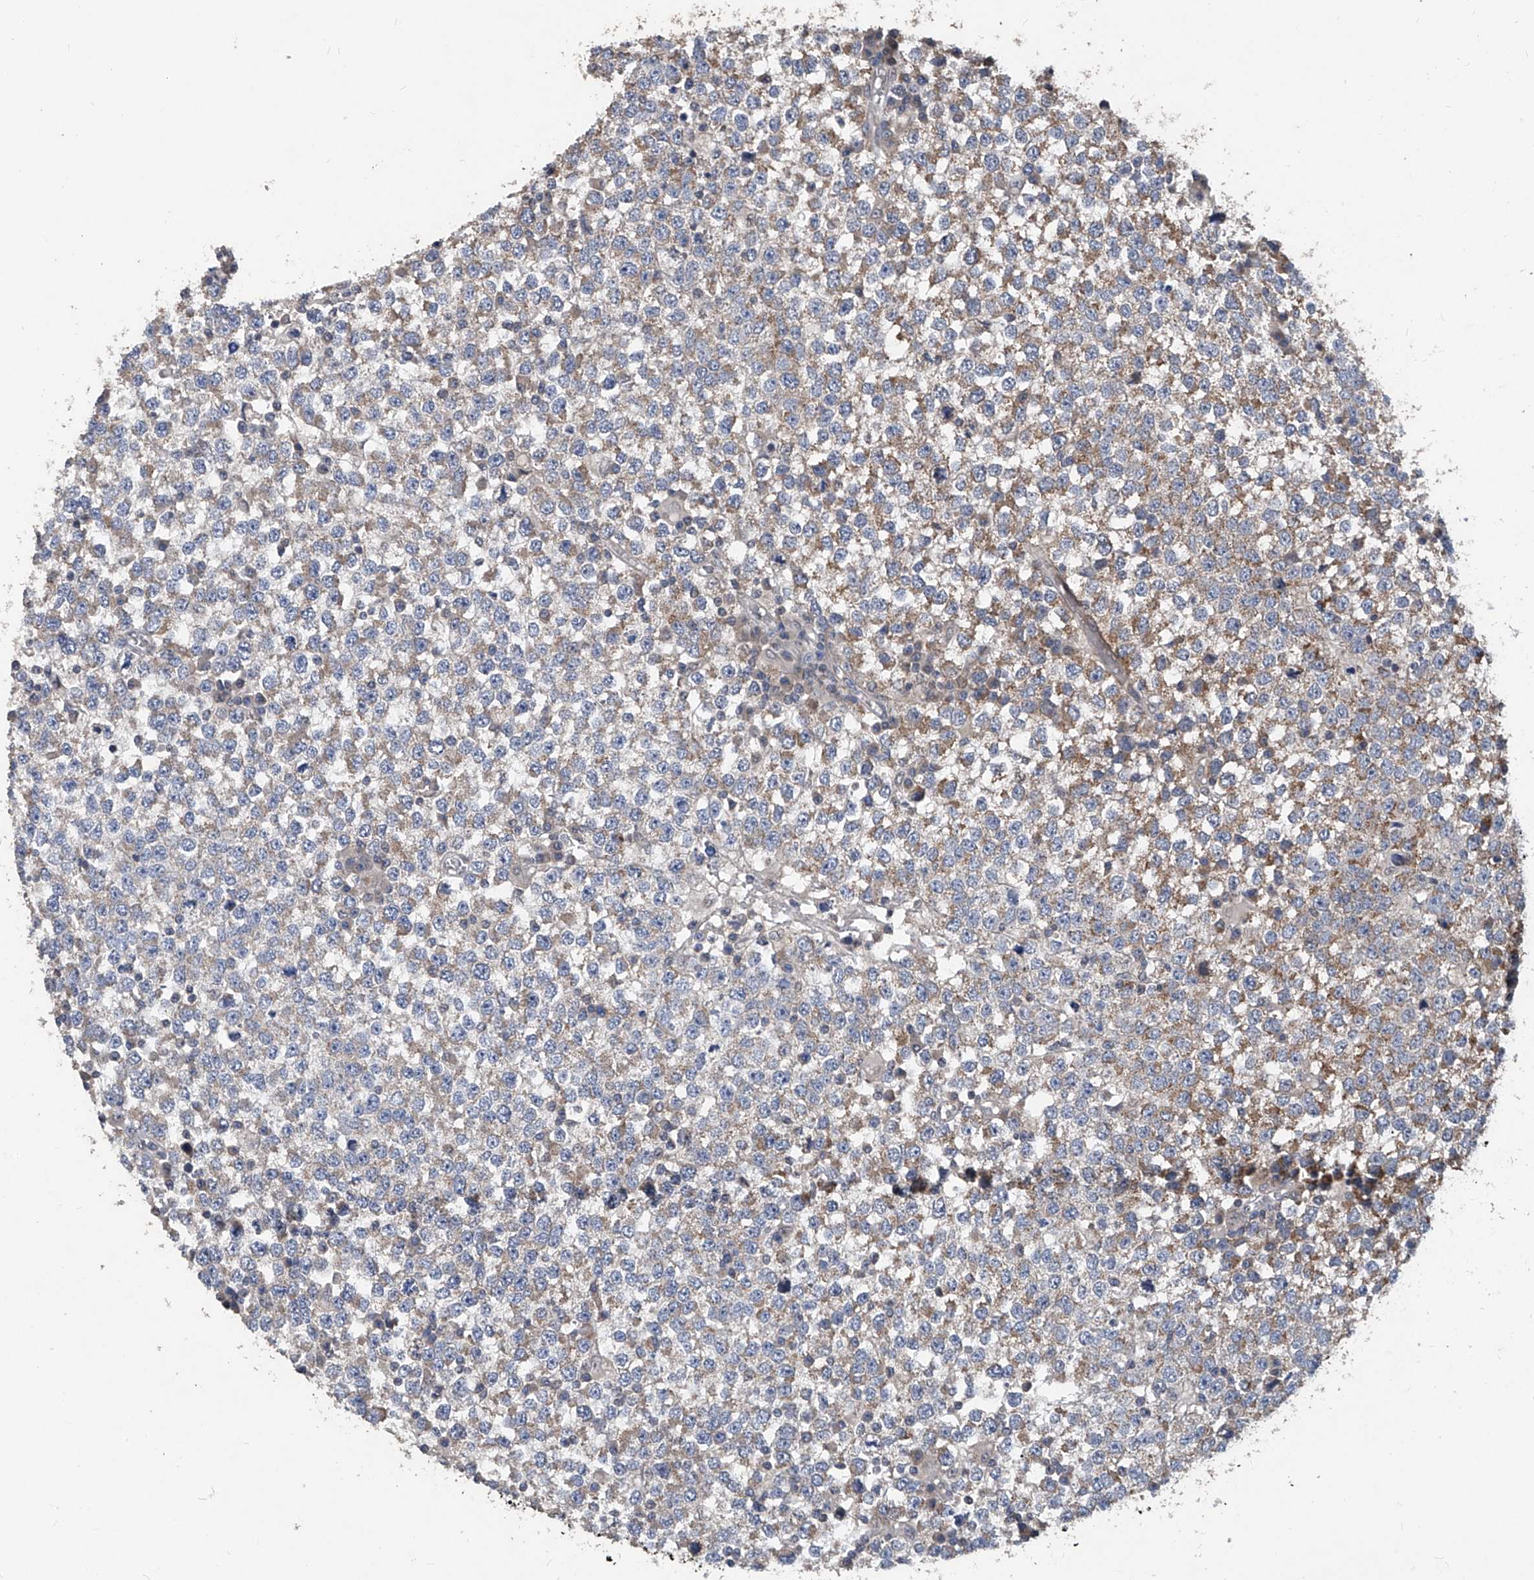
{"staining": {"intensity": "moderate", "quantity": "25%-75%", "location": "cytoplasmic/membranous"}, "tissue": "testis cancer", "cell_type": "Tumor cells", "image_type": "cancer", "snomed": [{"axis": "morphology", "description": "Seminoma, NOS"}, {"axis": "topography", "description": "Testis"}], "caption": "DAB immunohistochemical staining of testis cancer (seminoma) demonstrates moderate cytoplasmic/membranous protein expression in about 25%-75% of tumor cells.", "gene": "BCKDHB", "patient": {"sex": "male", "age": 65}}